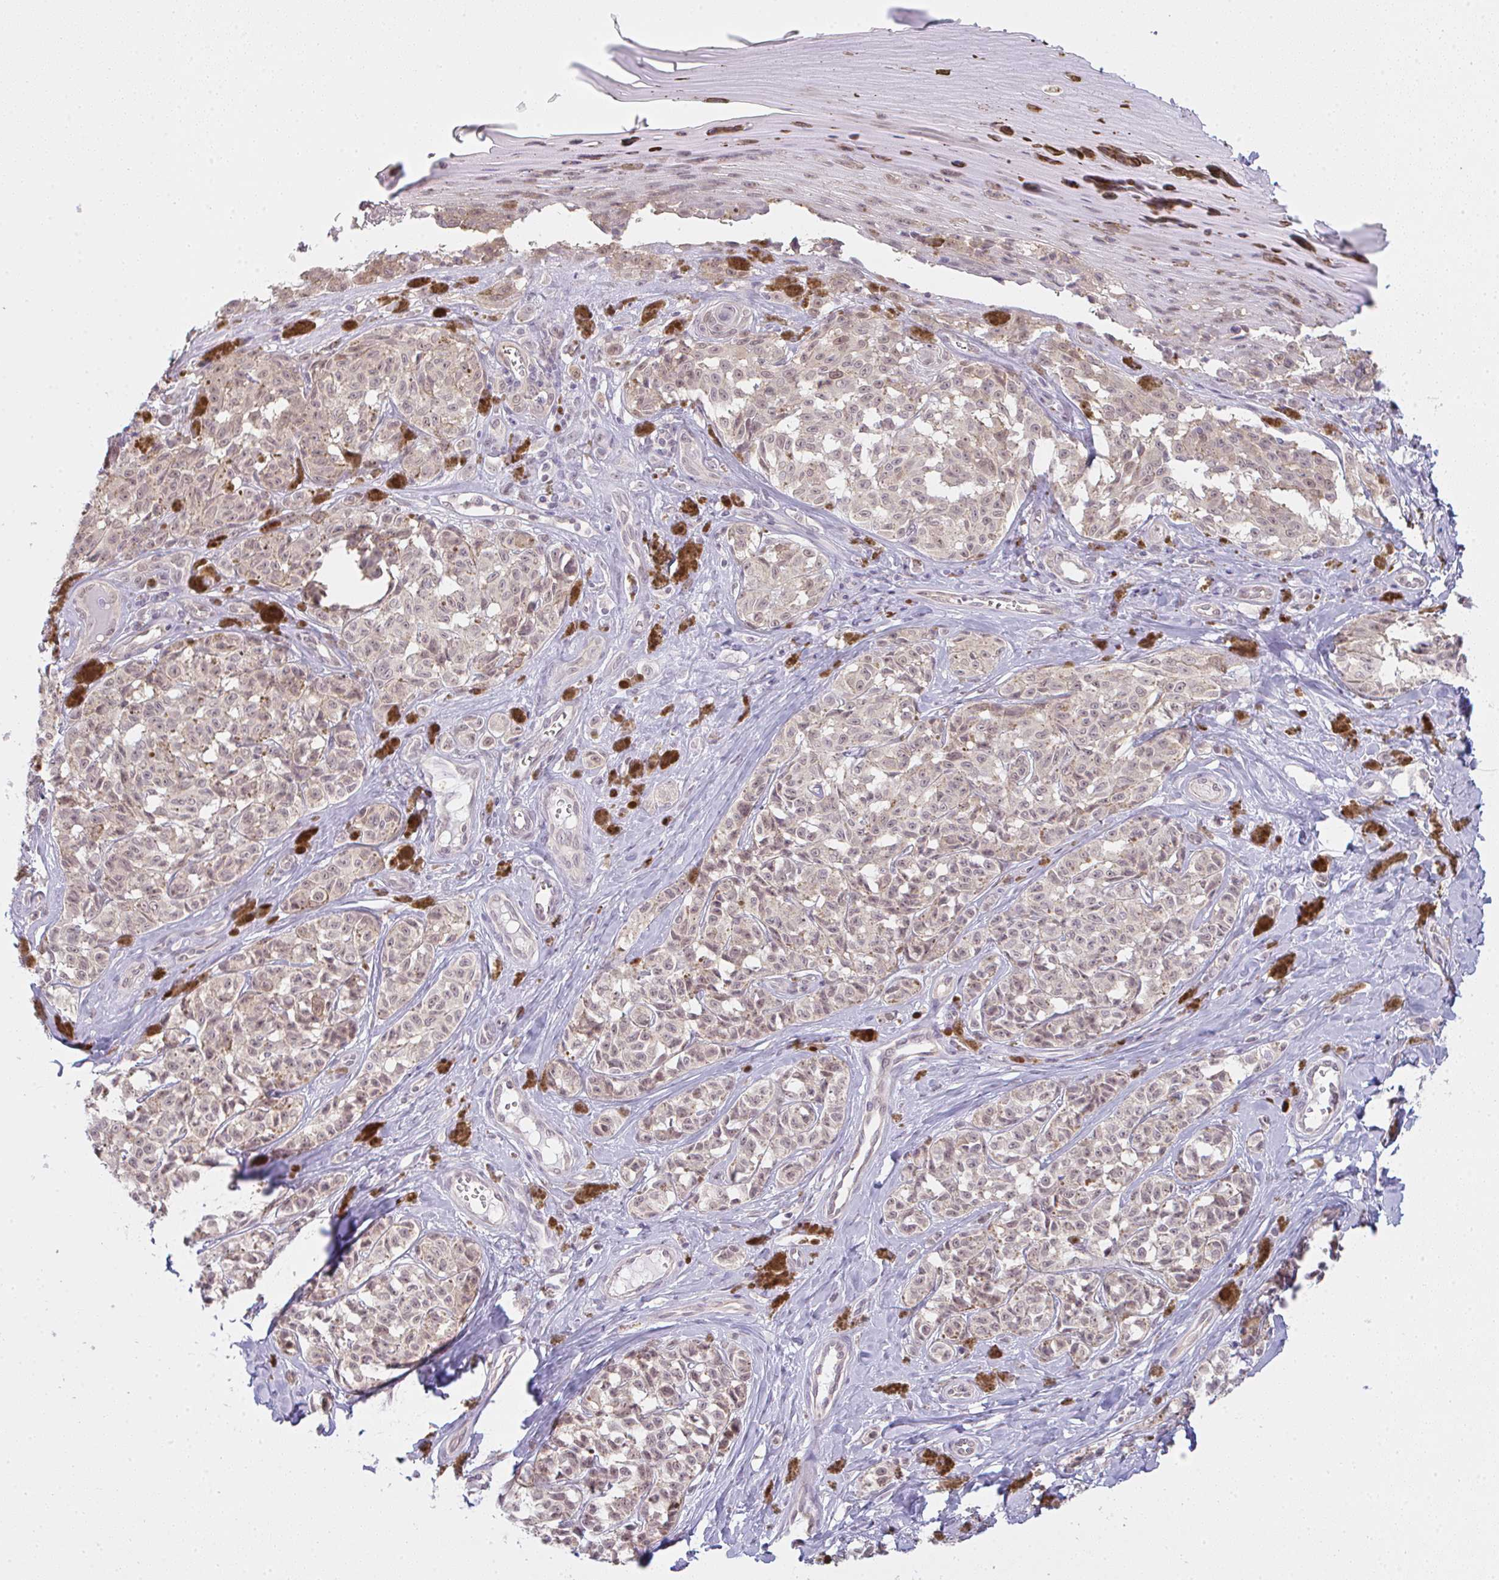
{"staining": {"intensity": "weak", "quantity": "25%-75%", "location": "nuclear"}, "tissue": "melanoma", "cell_type": "Tumor cells", "image_type": "cancer", "snomed": [{"axis": "morphology", "description": "Malignant melanoma, NOS"}, {"axis": "topography", "description": "Skin"}], "caption": "The image displays immunohistochemical staining of melanoma. There is weak nuclear expression is seen in about 25%-75% of tumor cells.", "gene": "CSE1L", "patient": {"sex": "female", "age": 65}}